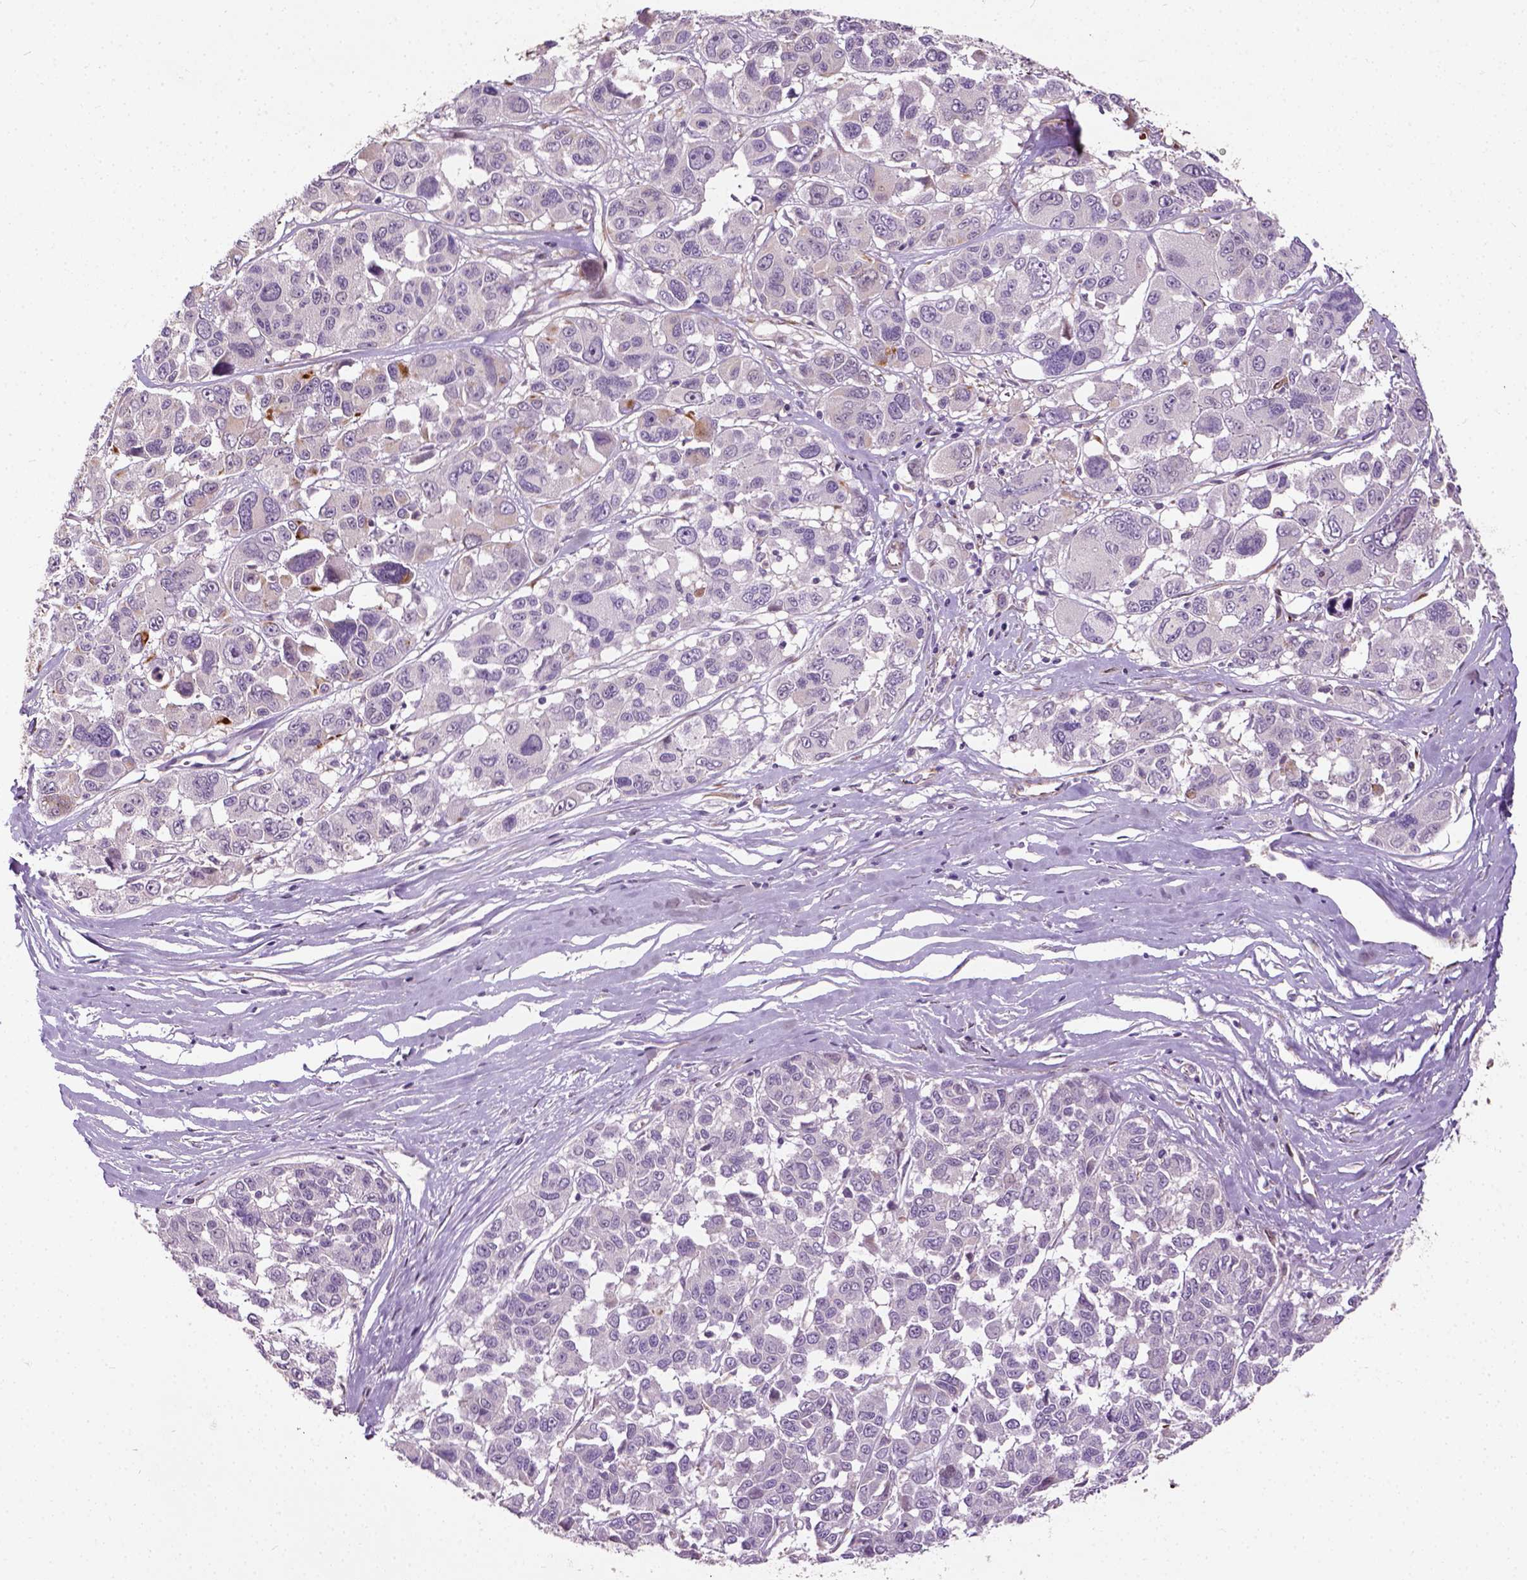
{"staining": {"intensity": "negative", "quantity": "none", "location": "none"}, "tissue": "melanoma", "cell_type": "Tumor cells", "image_type": "cancer", "snomed": [{"axis": "morphology", "description": "Malignant melanoma, NOS"}, {"axis": "topography", "description": "Skin"}], "caption": "Immunohistochemistry (IHC) image of human melanoma stained for a protein (brown), which displays no positivity in tumor cells.", "gene": "PKP3", "patient": {"sex": "female", "age": 66}}